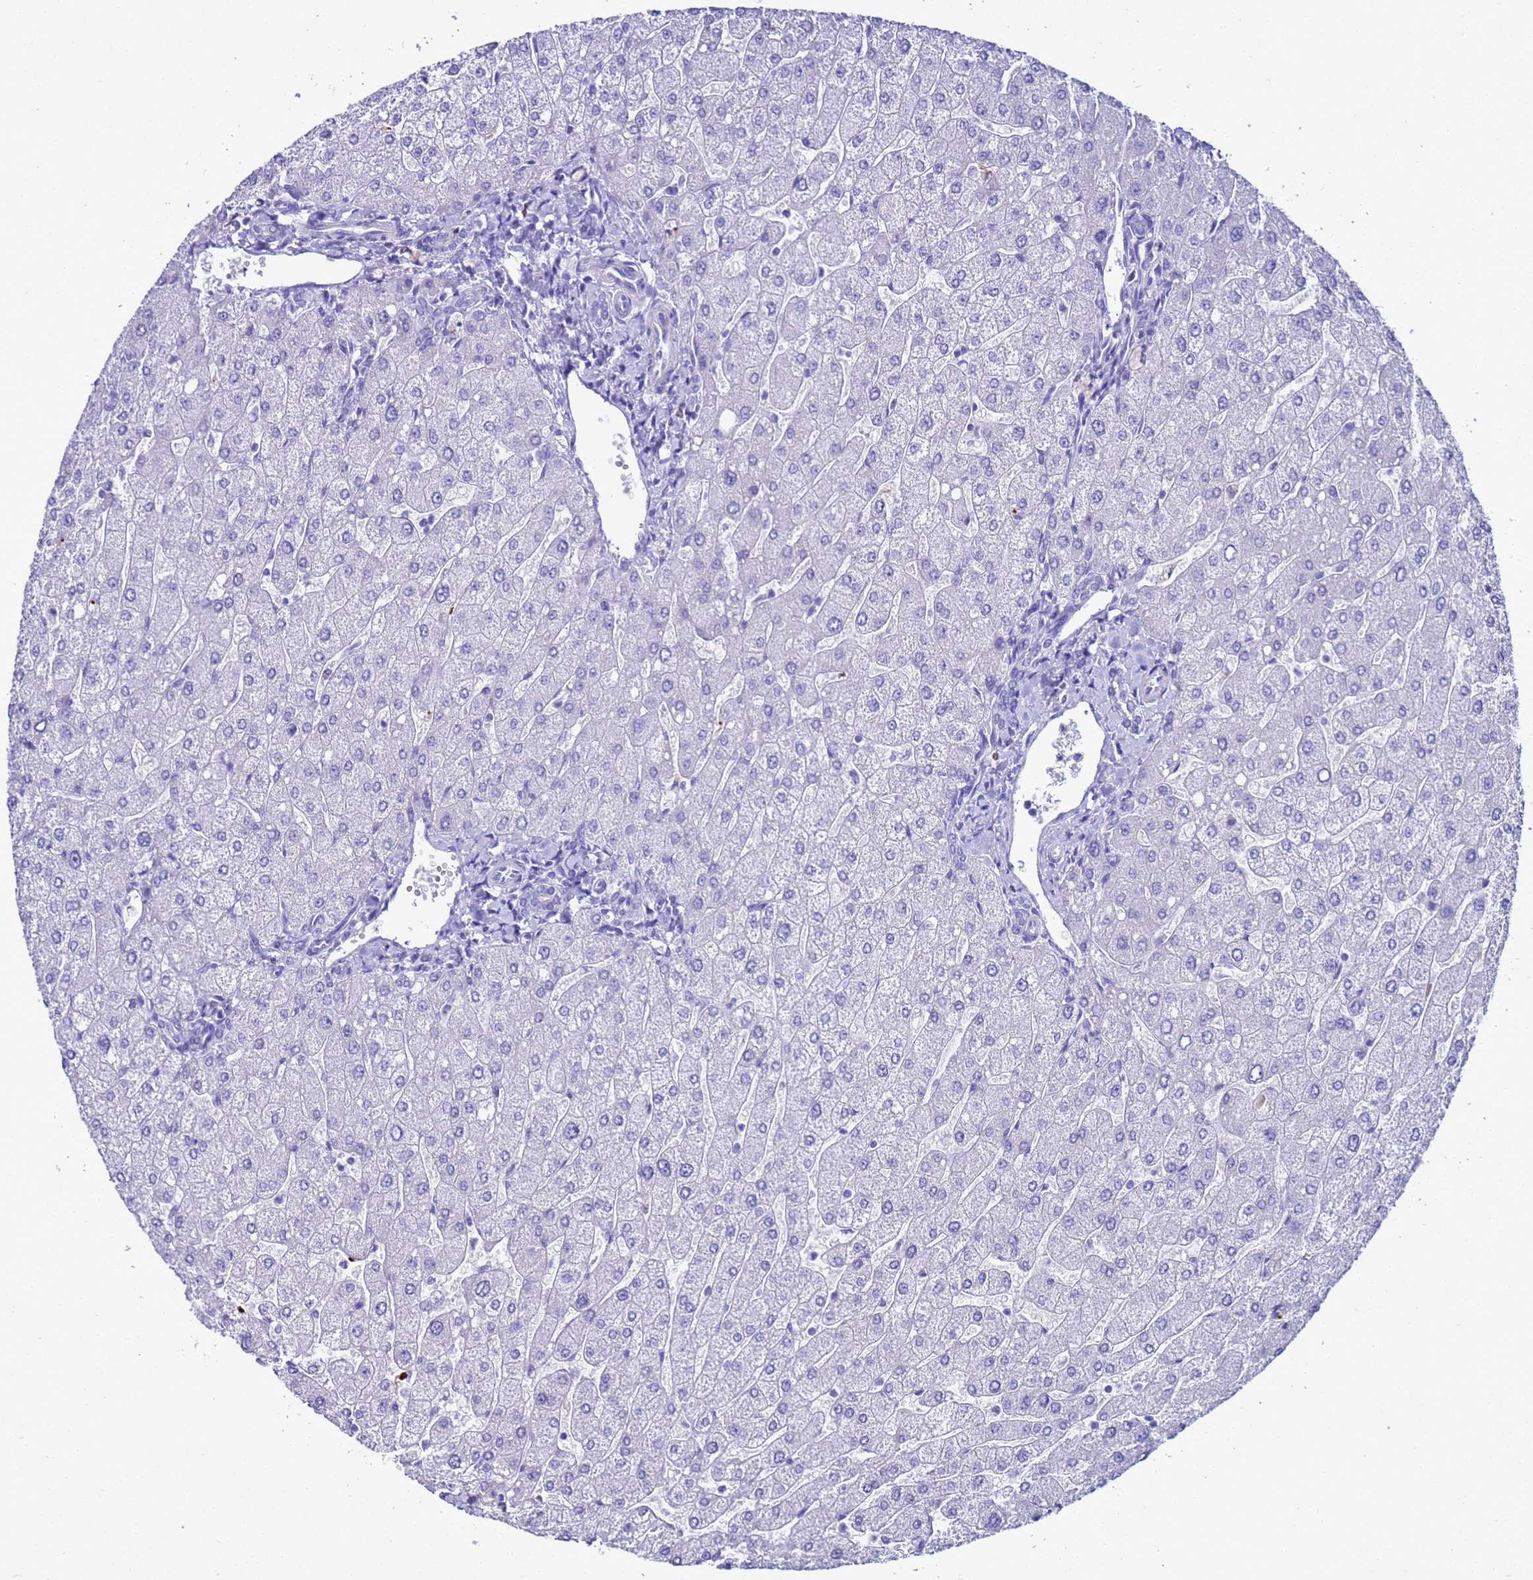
{"staining": {"intensity": "negative", "quantity": "none", "location": "none"}, "tissue": "liver", "cell_type": "Cholangiocytes", "image_type": "normal", "snomed": [{"axis": "morphology", "description": "Normal tissue, NOS"}, {"axis": "topography", "description": "Liver"}], "caption": "DAB immunohistochemical staining of unremarkable human liver demonstrates no significant staining in cholangiocytes.", "gene": "BEST2", "patient": {"sex": "male", "age": 55}}